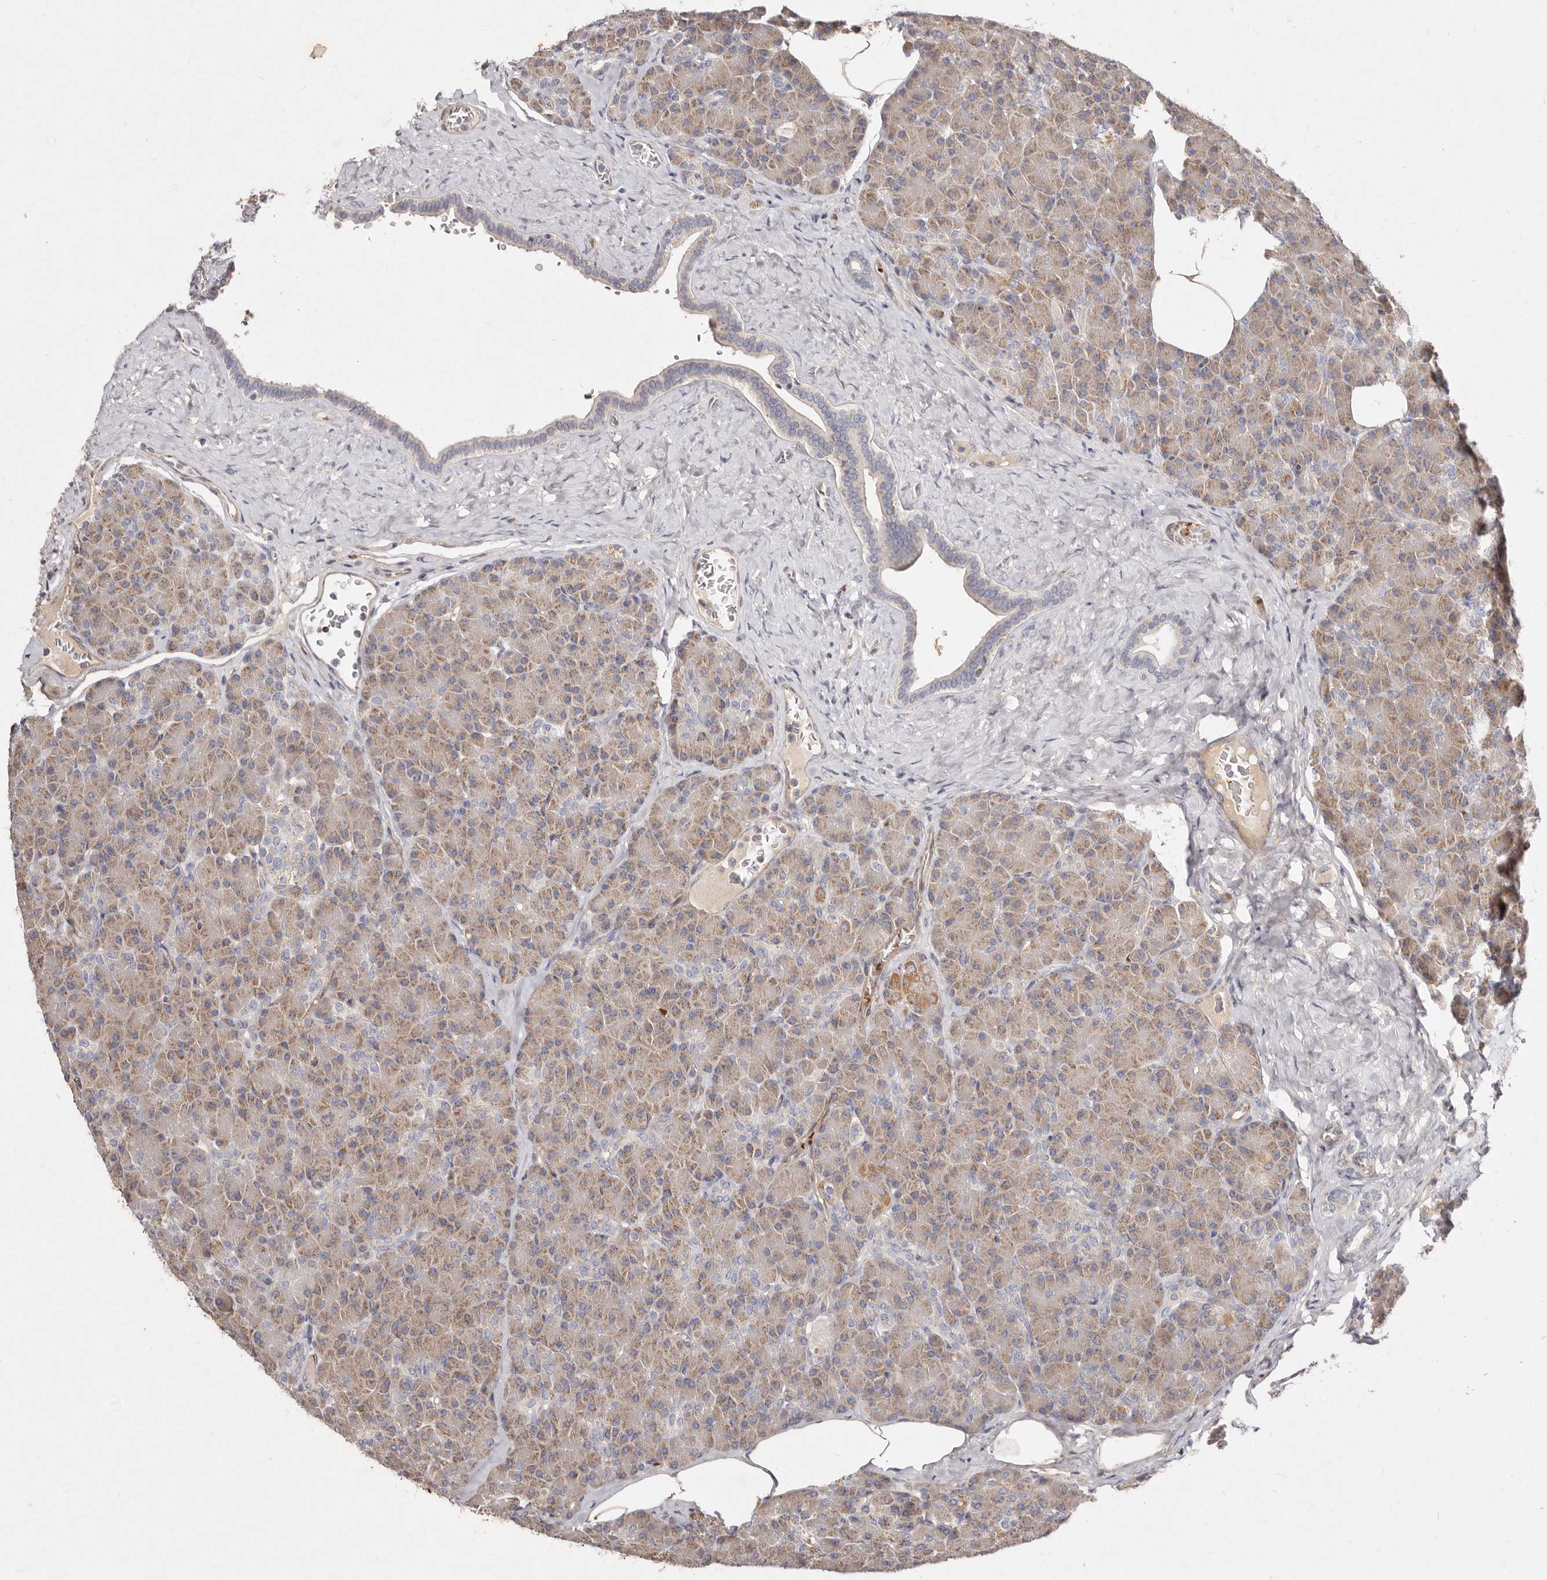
{"staining": {"intensity": "moderate", "quantity": ">75%", "location": "cytoplasmic/membranous"}, "tissue": "pancreas", "cell_type": "Exocrine glandular cells", "image_type": "normal", "snomed": [{"axis": "morphology", "description": "Normal tissue, NOS"}, {"axis": "topography", "description": "Pancreas"}], "caption": "Protein positivity by IHC displays moderate cytoplasmic/membranous positivity in approximately >75% of exocrine glandular cells in benign pancreas. The protein of interest is shown in brown color, while the nuclei are stained blue.", "gene": "SLC25A20", "patient": {"sex": "female", "age": 43}}